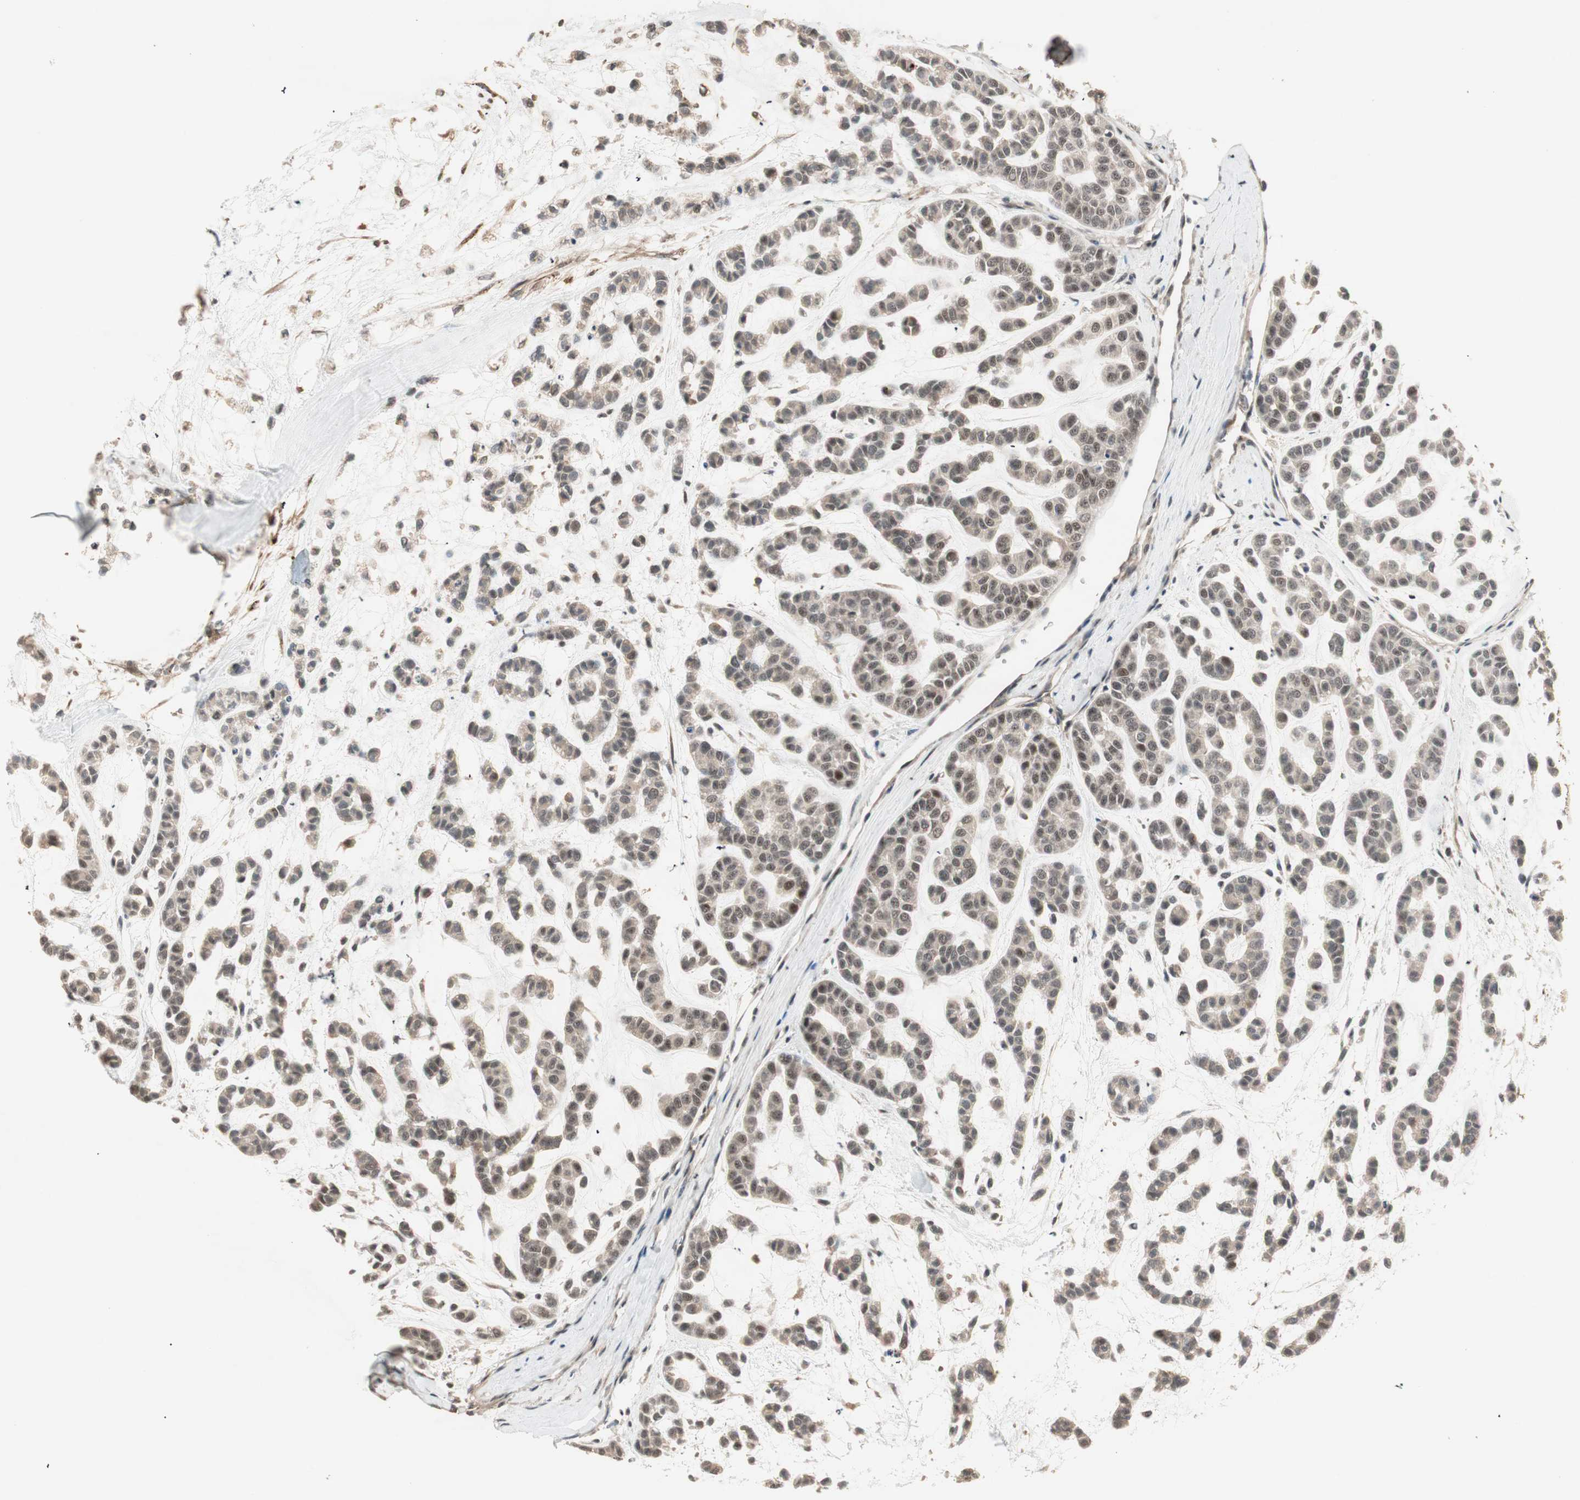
{"staining": {"intensity": "moderate", "quantity": "25%-75%", "location": "cytoplasmic/membranous,nuclear"}, "tissue": "head and neck cancer", "cell_type": "Tumor cells", "image_type": "cancer", "snomed": [{"axis": "morphology", "description": "Adenocarcinoma, NOS"}, {"axis": "morphology", "description": "Adenoma, NOS"}, {"axis": "topography", "description": "Head-Neck"}], "caption": "This is an image of IHC staining of adenocarcinoma (head and neck), which shows moderate staining in the cytoplasmic/membranous and nuclear of tumor cells.", "gene": "ZSCAN31", "patient": {"sex": "female", "age": 55}}